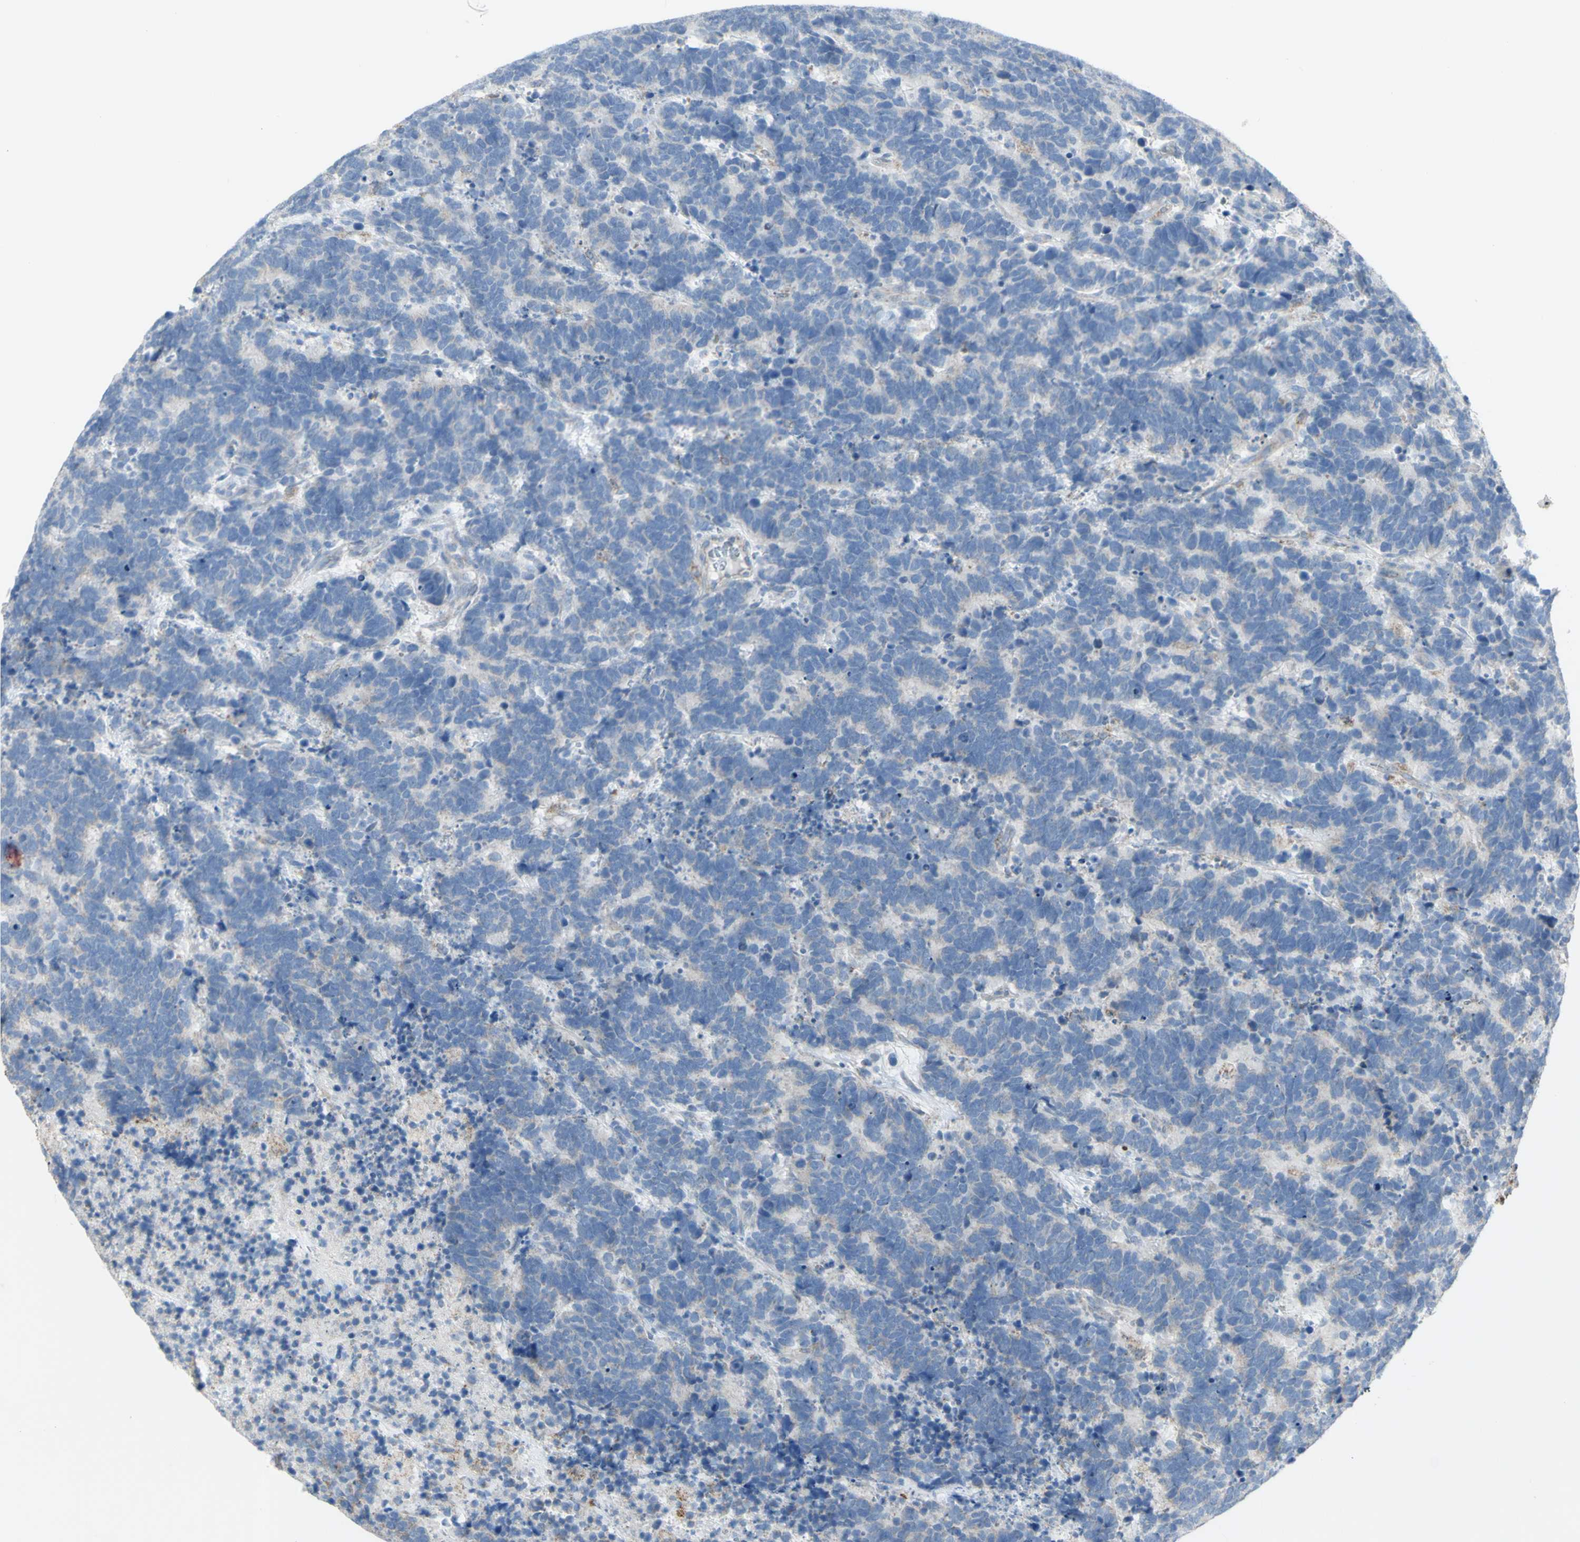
{"staining": {"intensity": "negative", "quantity": "none", "location": "none"}, "tissue": "carcinoid", "cell_type": "Tumor cells", "image_type": "cancer", "snomed": [{"axis": "morphology", "description": "Carcinoma, NOS"}, {"axis": "morphology", "description": "Carcinoid, malignant, NOS"}, {"axis": "topography", "description": "Urinary bladder"}], "caption": "This is an immunohistochemistry (IHC) photomicrograph of human carcinoma. There is no staining in tumor cells.", "gene": "CNTNAP1", "patient": {"sex": "male", "age": 57}}